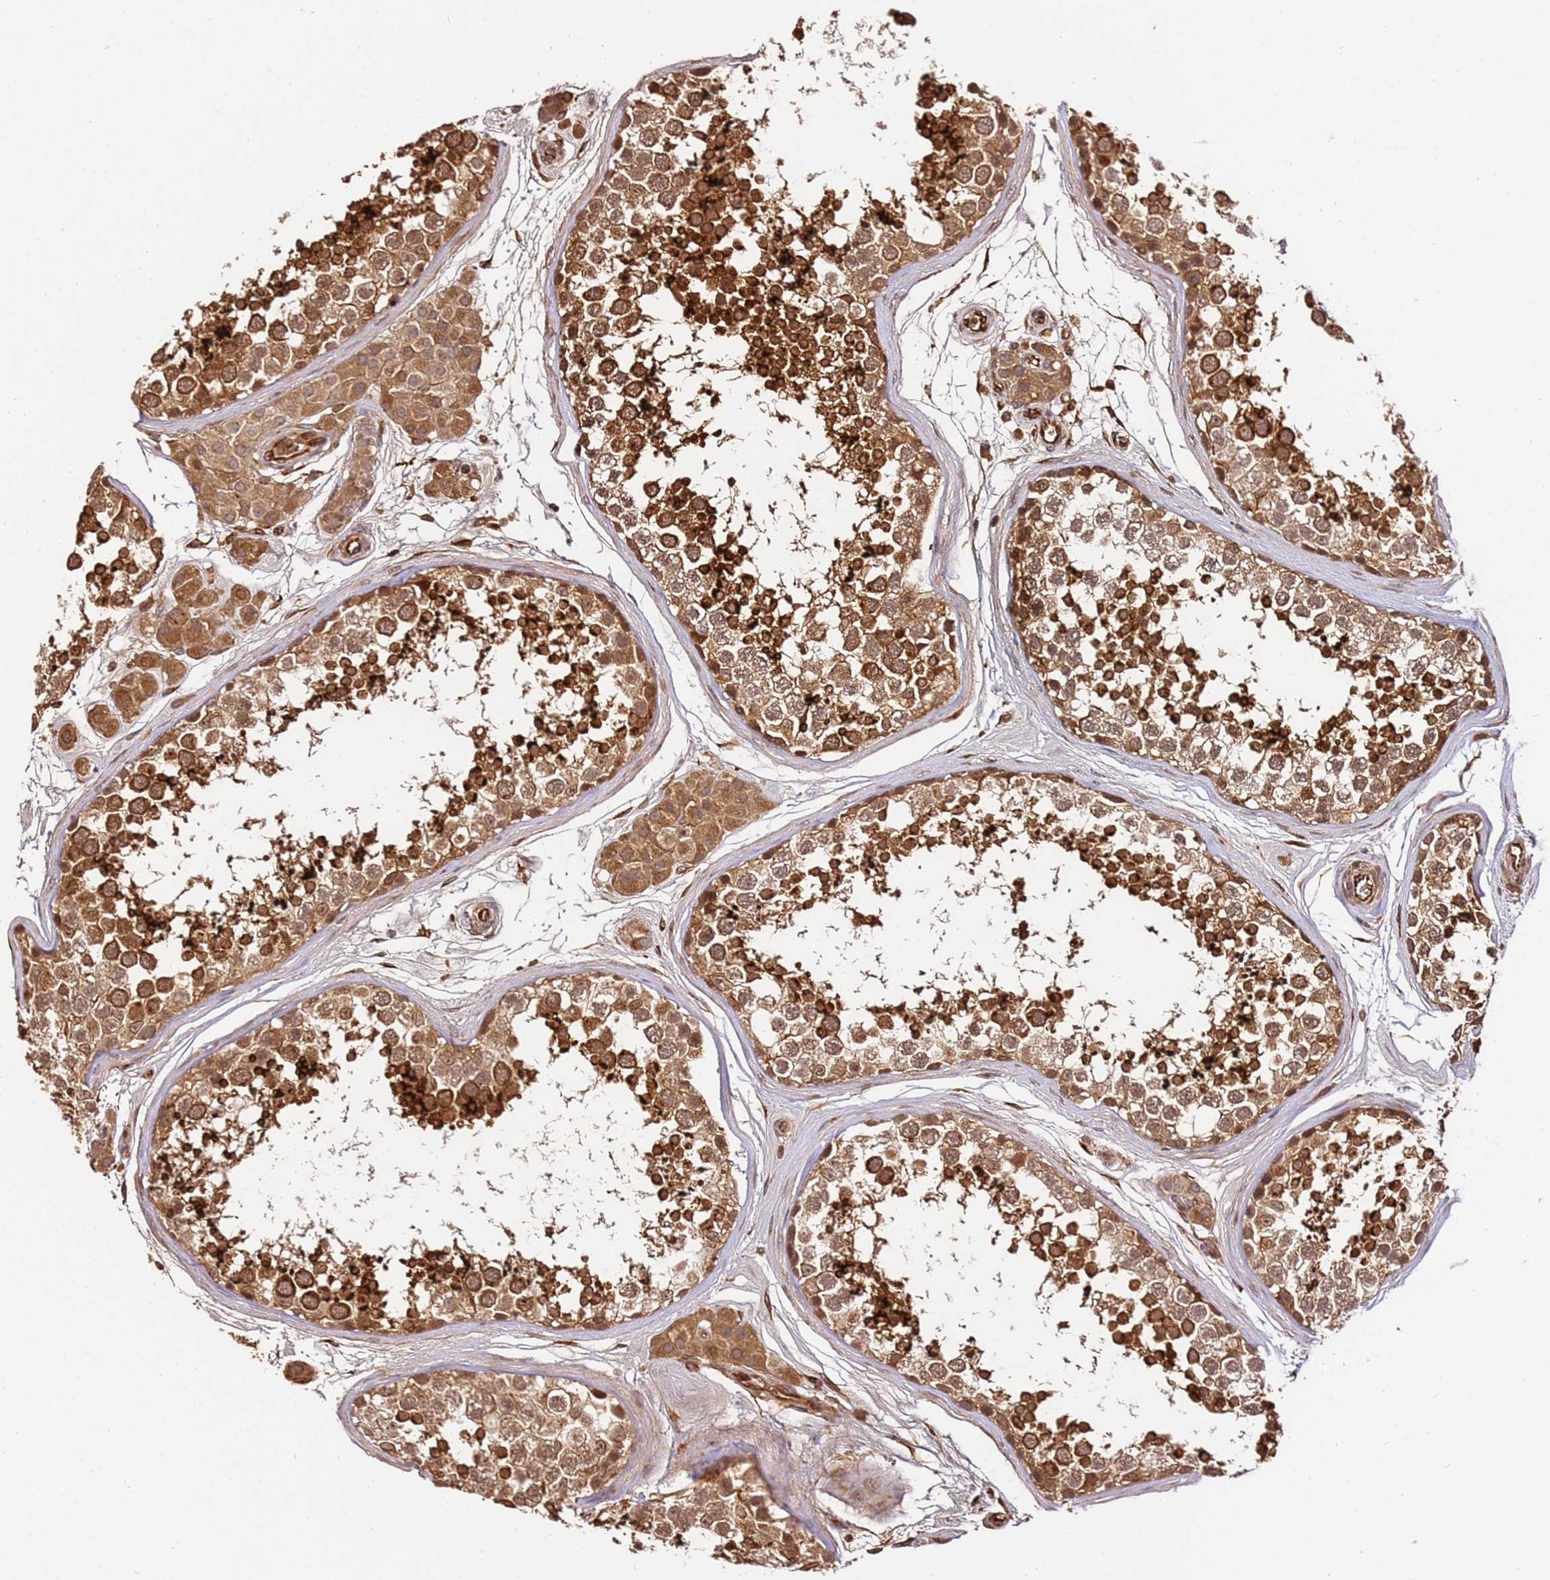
{"staining": {"intensity": "strong", "quantity": ">75%", "location": "cytoplasmic/membranous"}, "tissue": "testis", "cell_type": "Cells in seminiferous ducts", "image_type": "normal", "snomed": [{"axis": "morphology", "description": "Normal tissue, NOS"}, {"axis": "topography", "description": "Testis"}], "caption": "A brown stain labels strong cytoplasmic/membranous positivity of a protein in cells in seminiferous ducts of benign testis.", "gene": "KATNAL2", "patient": {"sex": "male", "age": 56}}